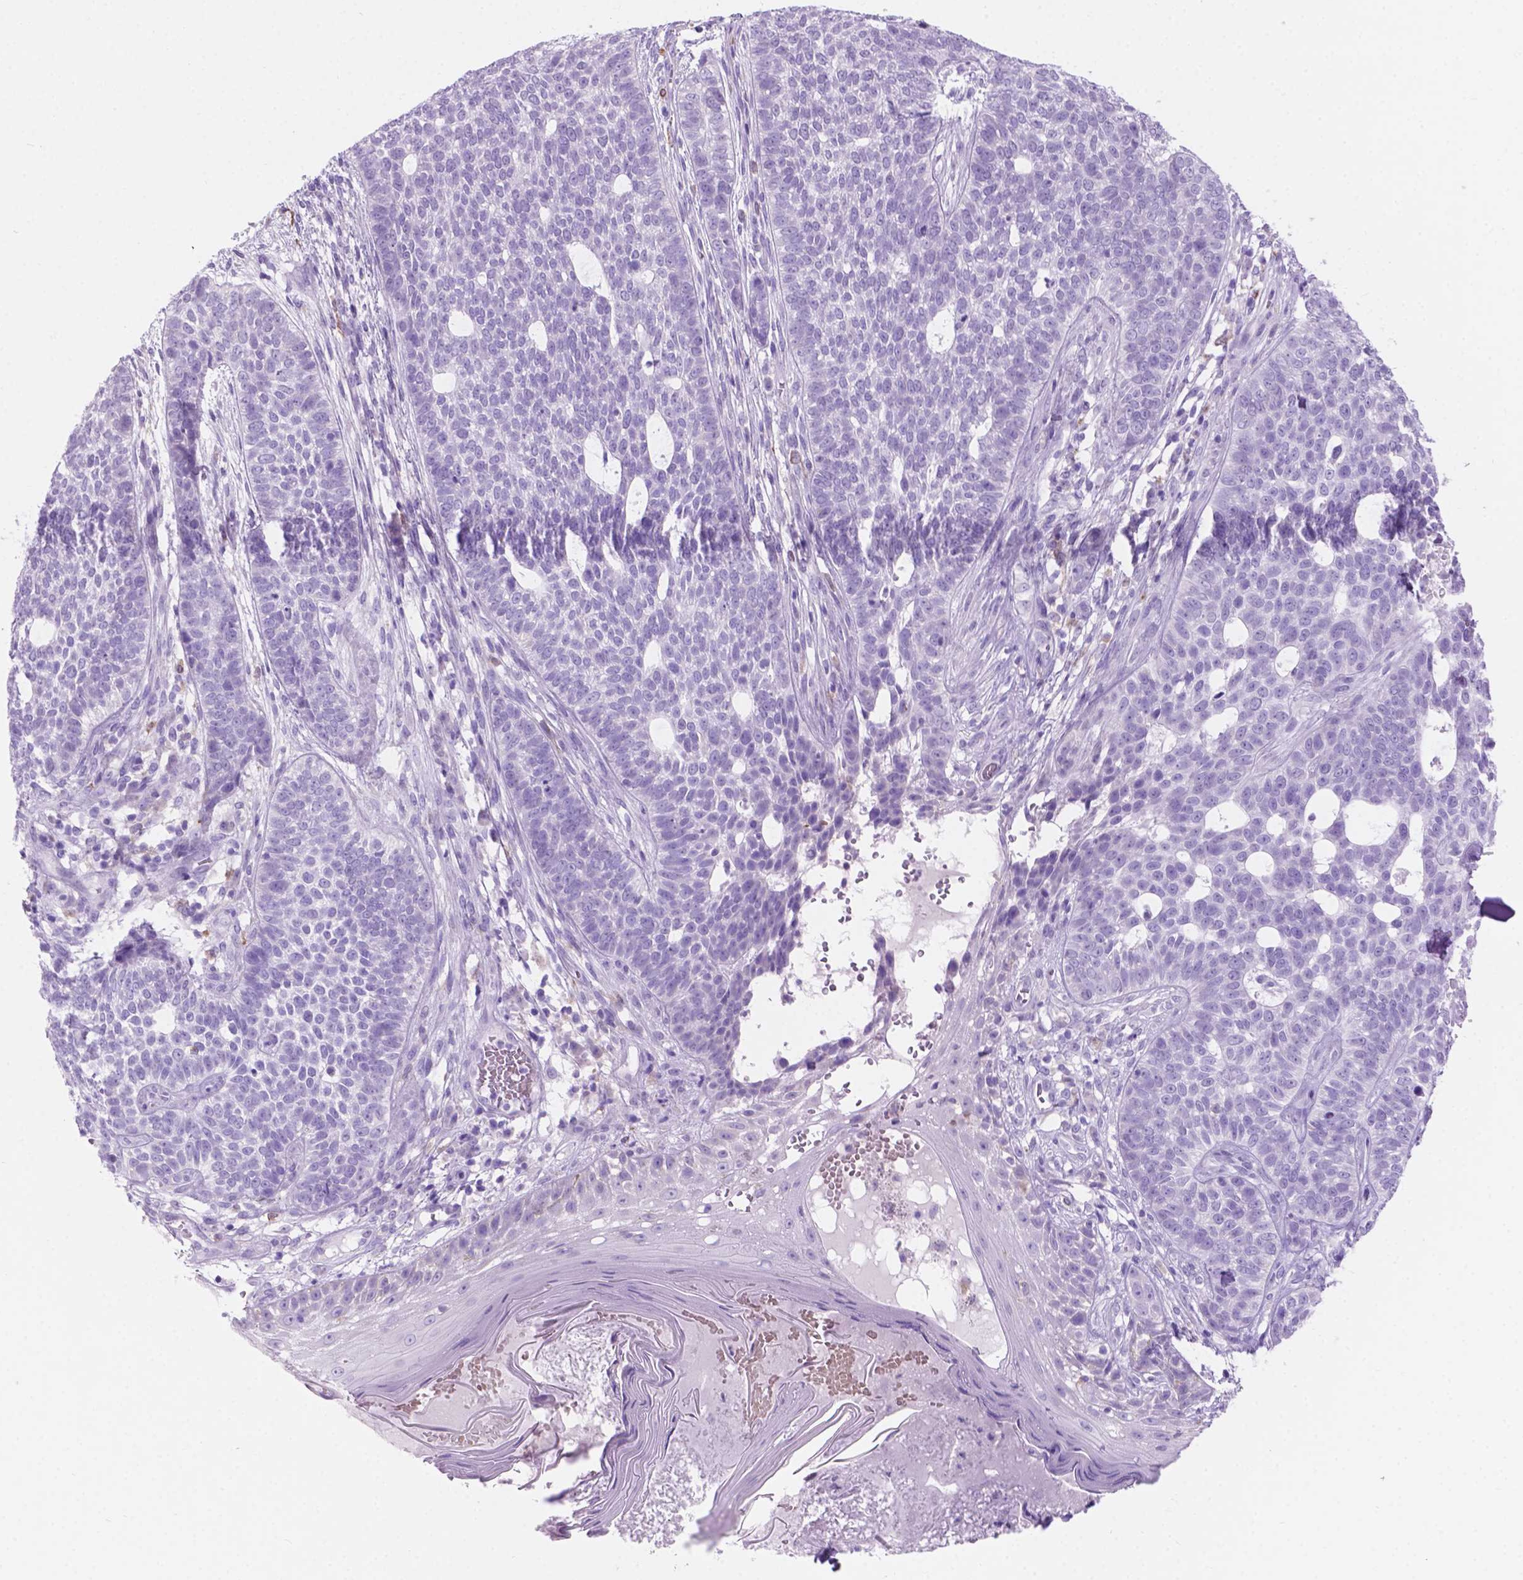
{"staining": {"intensity": "negative", "quantity": "none", "location": "none"}, "tissue": "skin cancer", "cell_type": "Tumor cells", "image_type": "cancer", "snomed": [{"axis": "morphology", "description": "Basal cell carcinoma"}, {"axis": "topography", "description": "Skin"}], "caption": "Tumor cells show no significant protein expression in skin basal cell carcinoma.", "gene": "GRIN2B", "patient": {"sex": "female", "age": 69}}